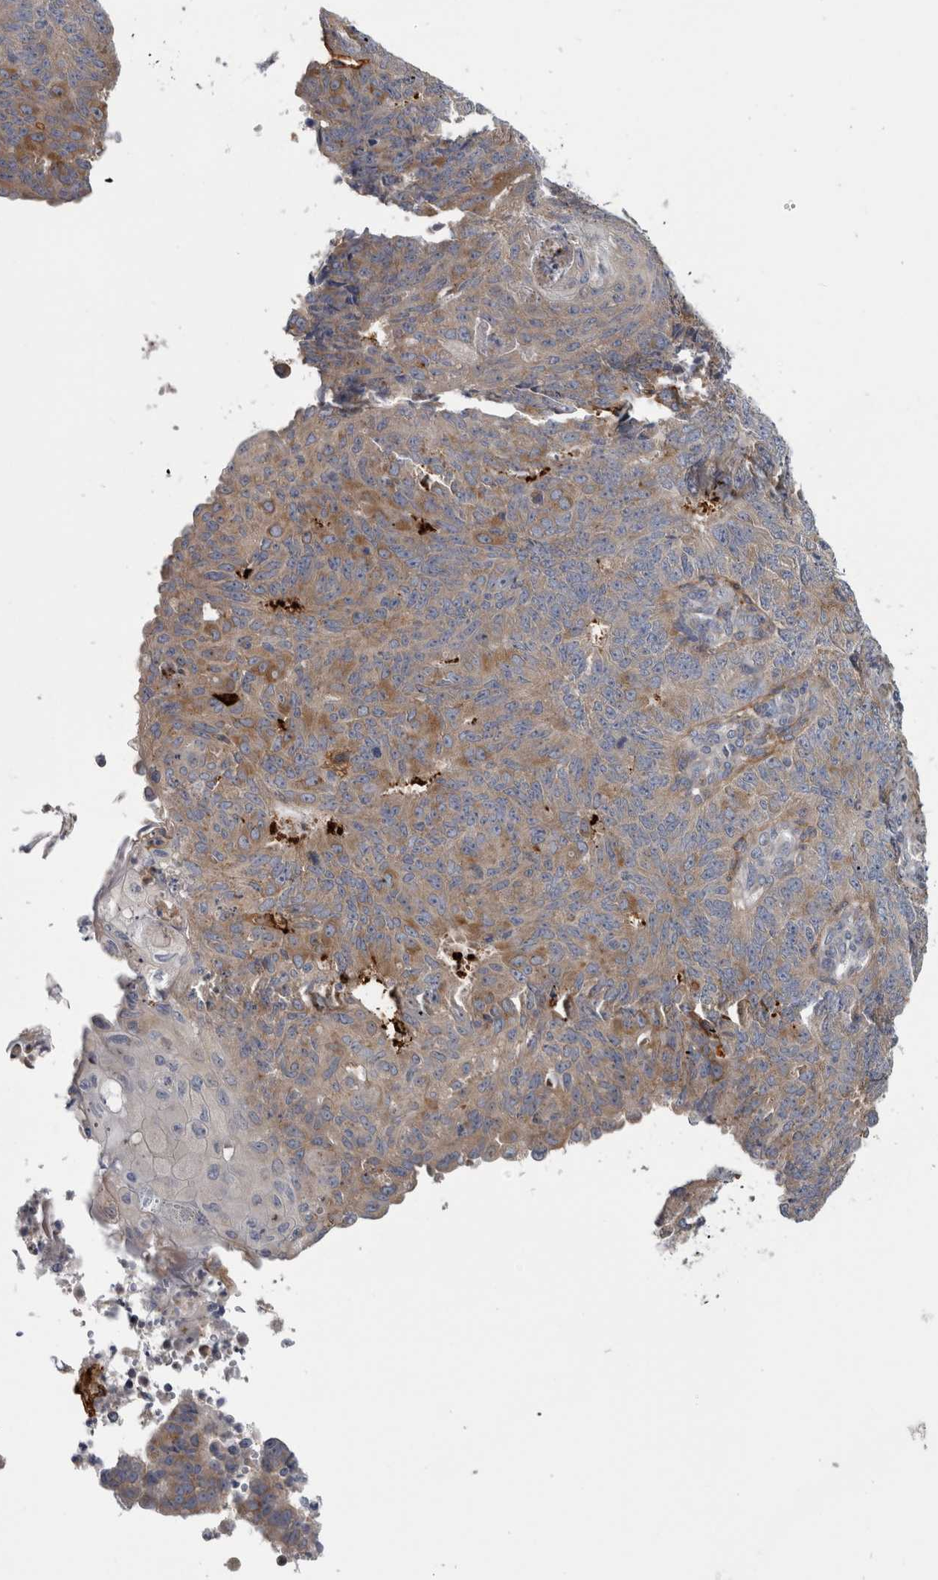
{"staining": {"intensity": "moderate", "quantity": "25%-75%", "location": "cytoplasmic/membranous"}, "tissue": "endometrial cancer", "cell_type": "Tumor cells", "image_type": "cancer", "snomed": [{"axis": "morphology", "description": "Adenocarcinoma, NOS"}, {"axis": "topography", "description": "Endometrium"}], "caption": "Tumor cells demonstrate moderate cytoplasmic/membranous expression in about 25%-75% of cells in endometrial cancer (adenocarcinoma).", "gene": "ATXN2", "patient": {"sex": "female", "age": 32}}